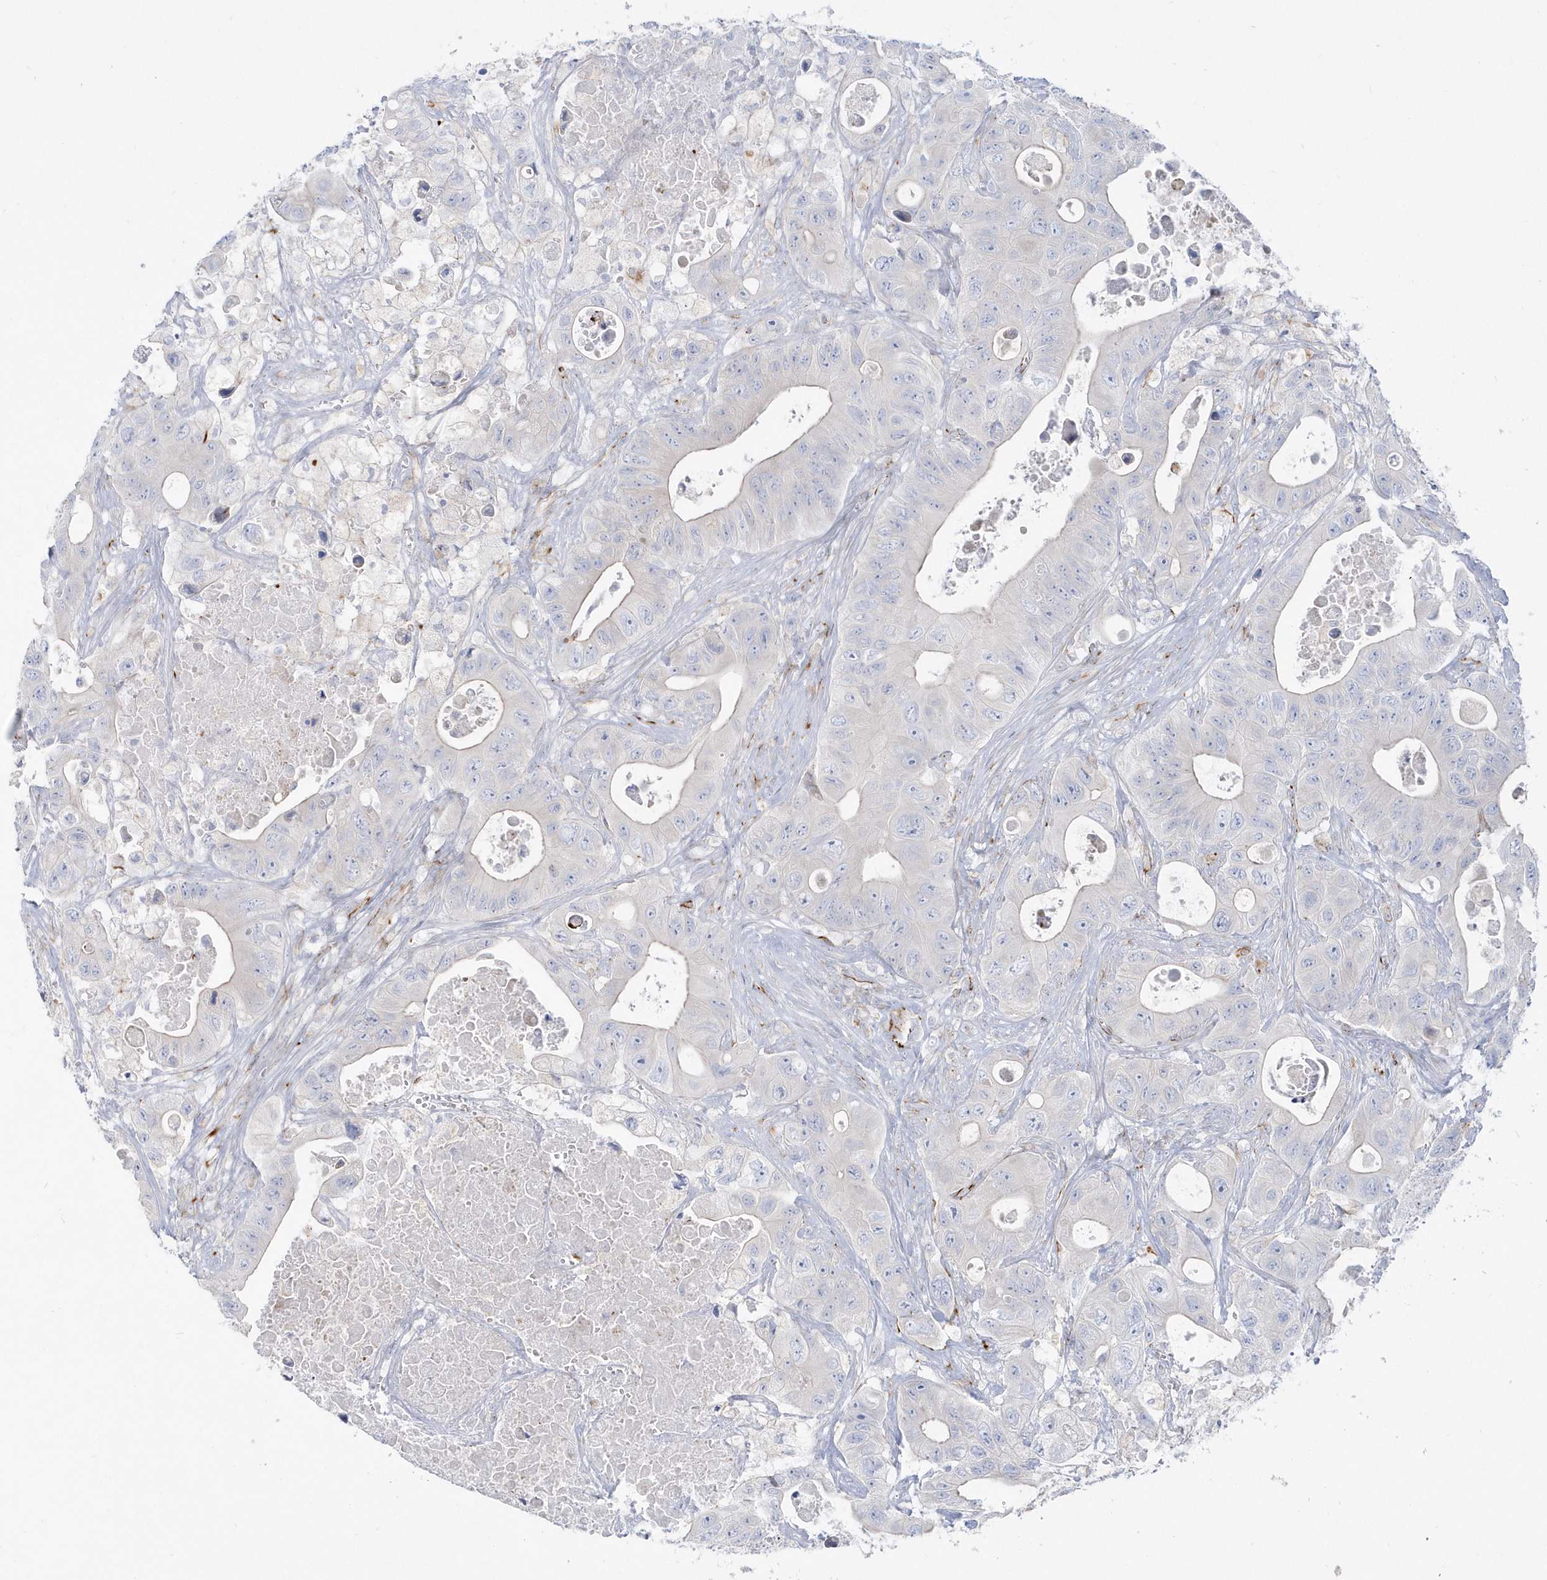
{"staining": {"intensity": "negative", "quantity": "none", "location": "none"}, "tissue": "colorectal cancer", "cell_type": "Tumor cells", "image_type": "cancer", "snomed": [{"axis": "morphology", "description": "Adenocarcinoma, NOS"}, {"axis": "topography", "description": "Colon"}], "caption": "High power microscopy histopathology image of an immunohistochemistry (IHC) image of adenocarcinoma (colorectal), revealing no significant staining in tumor cells.", "gene": "PPIL6", "patient": {"sex": "female", "age": 46}}